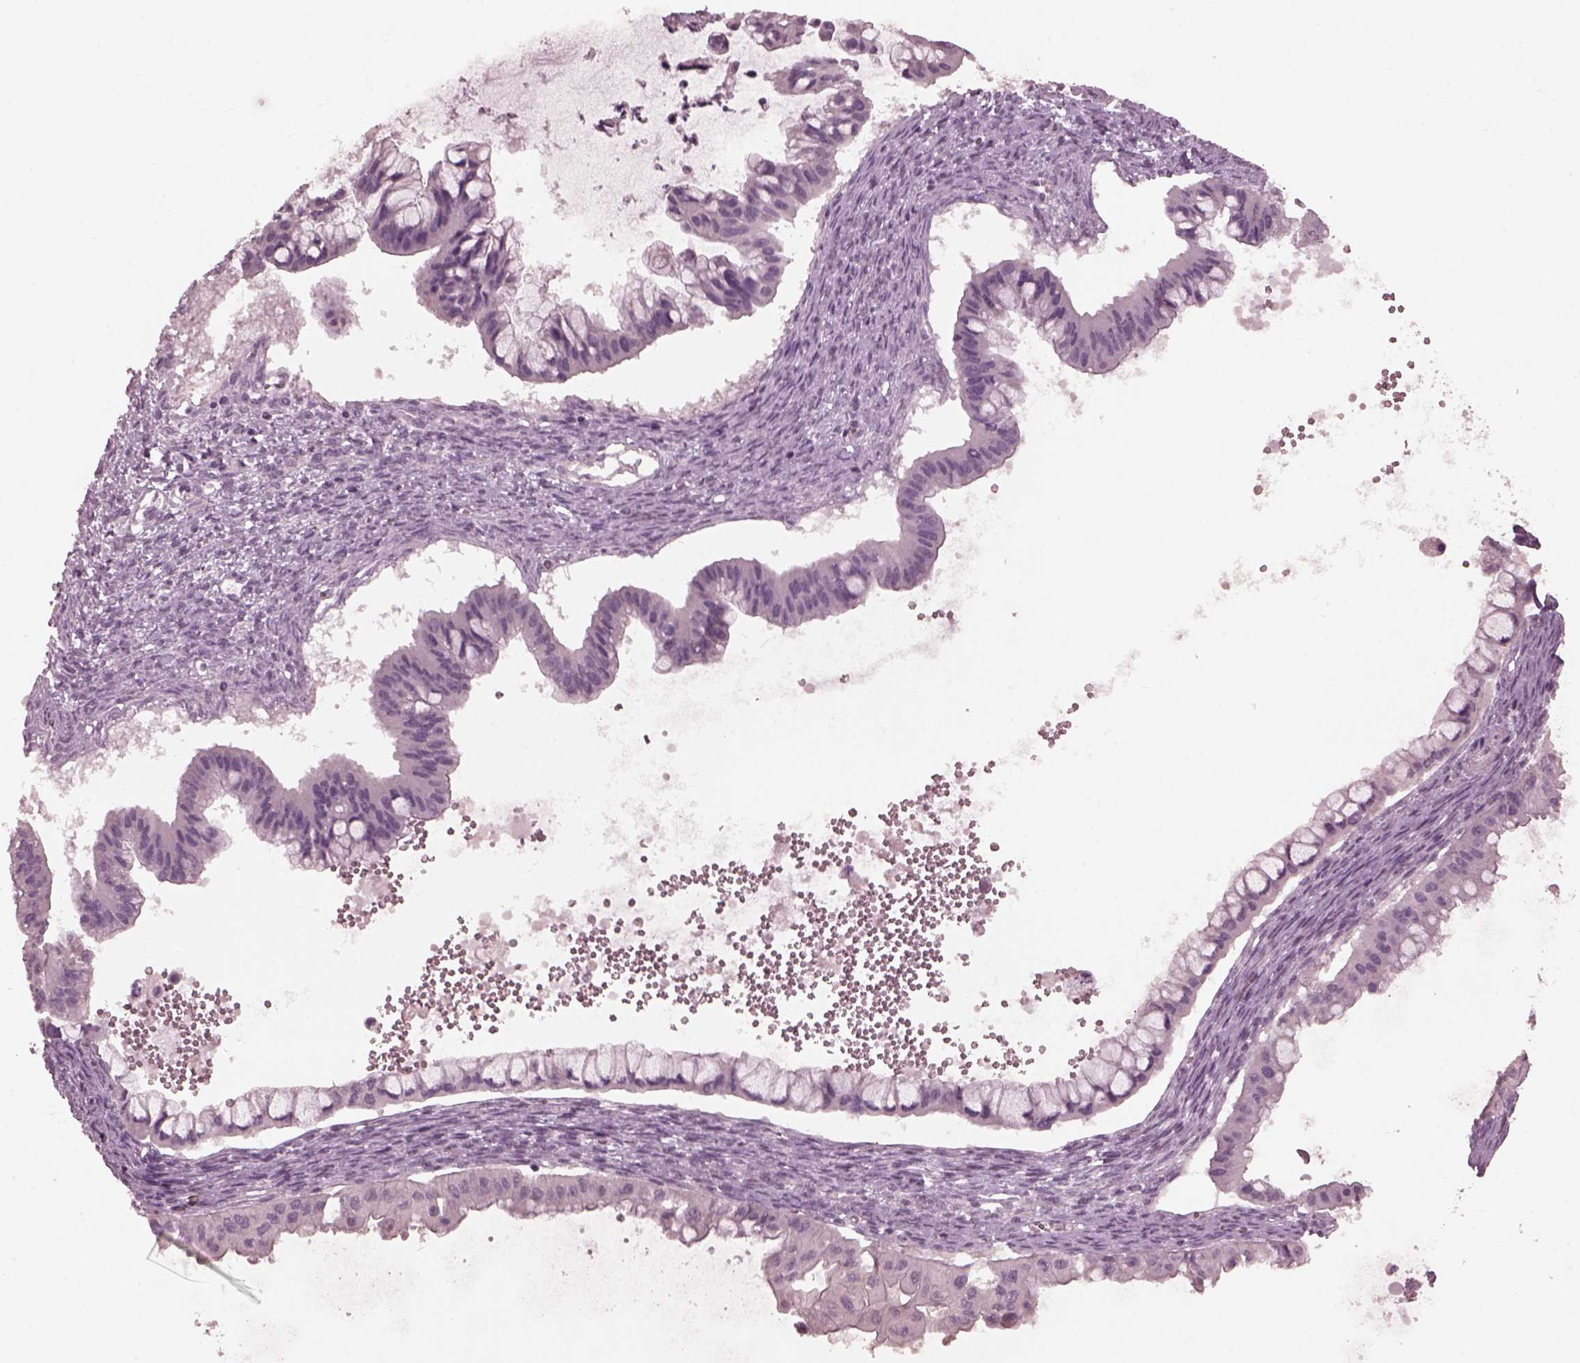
{"staining": {"intensity": "negative", "quantity": "none", "location": "none"}, "tissue": "ovarian cancer", "cell_type": "Tumor cells", "image_type": "cancer", "snomed": [{"axis": "morphology", "description": "Cystadenocarcinoma, mucinous, NOS"}, {"axis": "topography", "description": "Ovary"}], "caption": "Micrograph shows no significant protein expression in tumor cells of ovarian cancer. The staining is performed using DAB (3,3'-diaminobenzidine) brown chromogen with nuclei counter-stained in using hematoxylin.", "gene": "RGS7", "patient": {"sex": "female", "age": 72}}